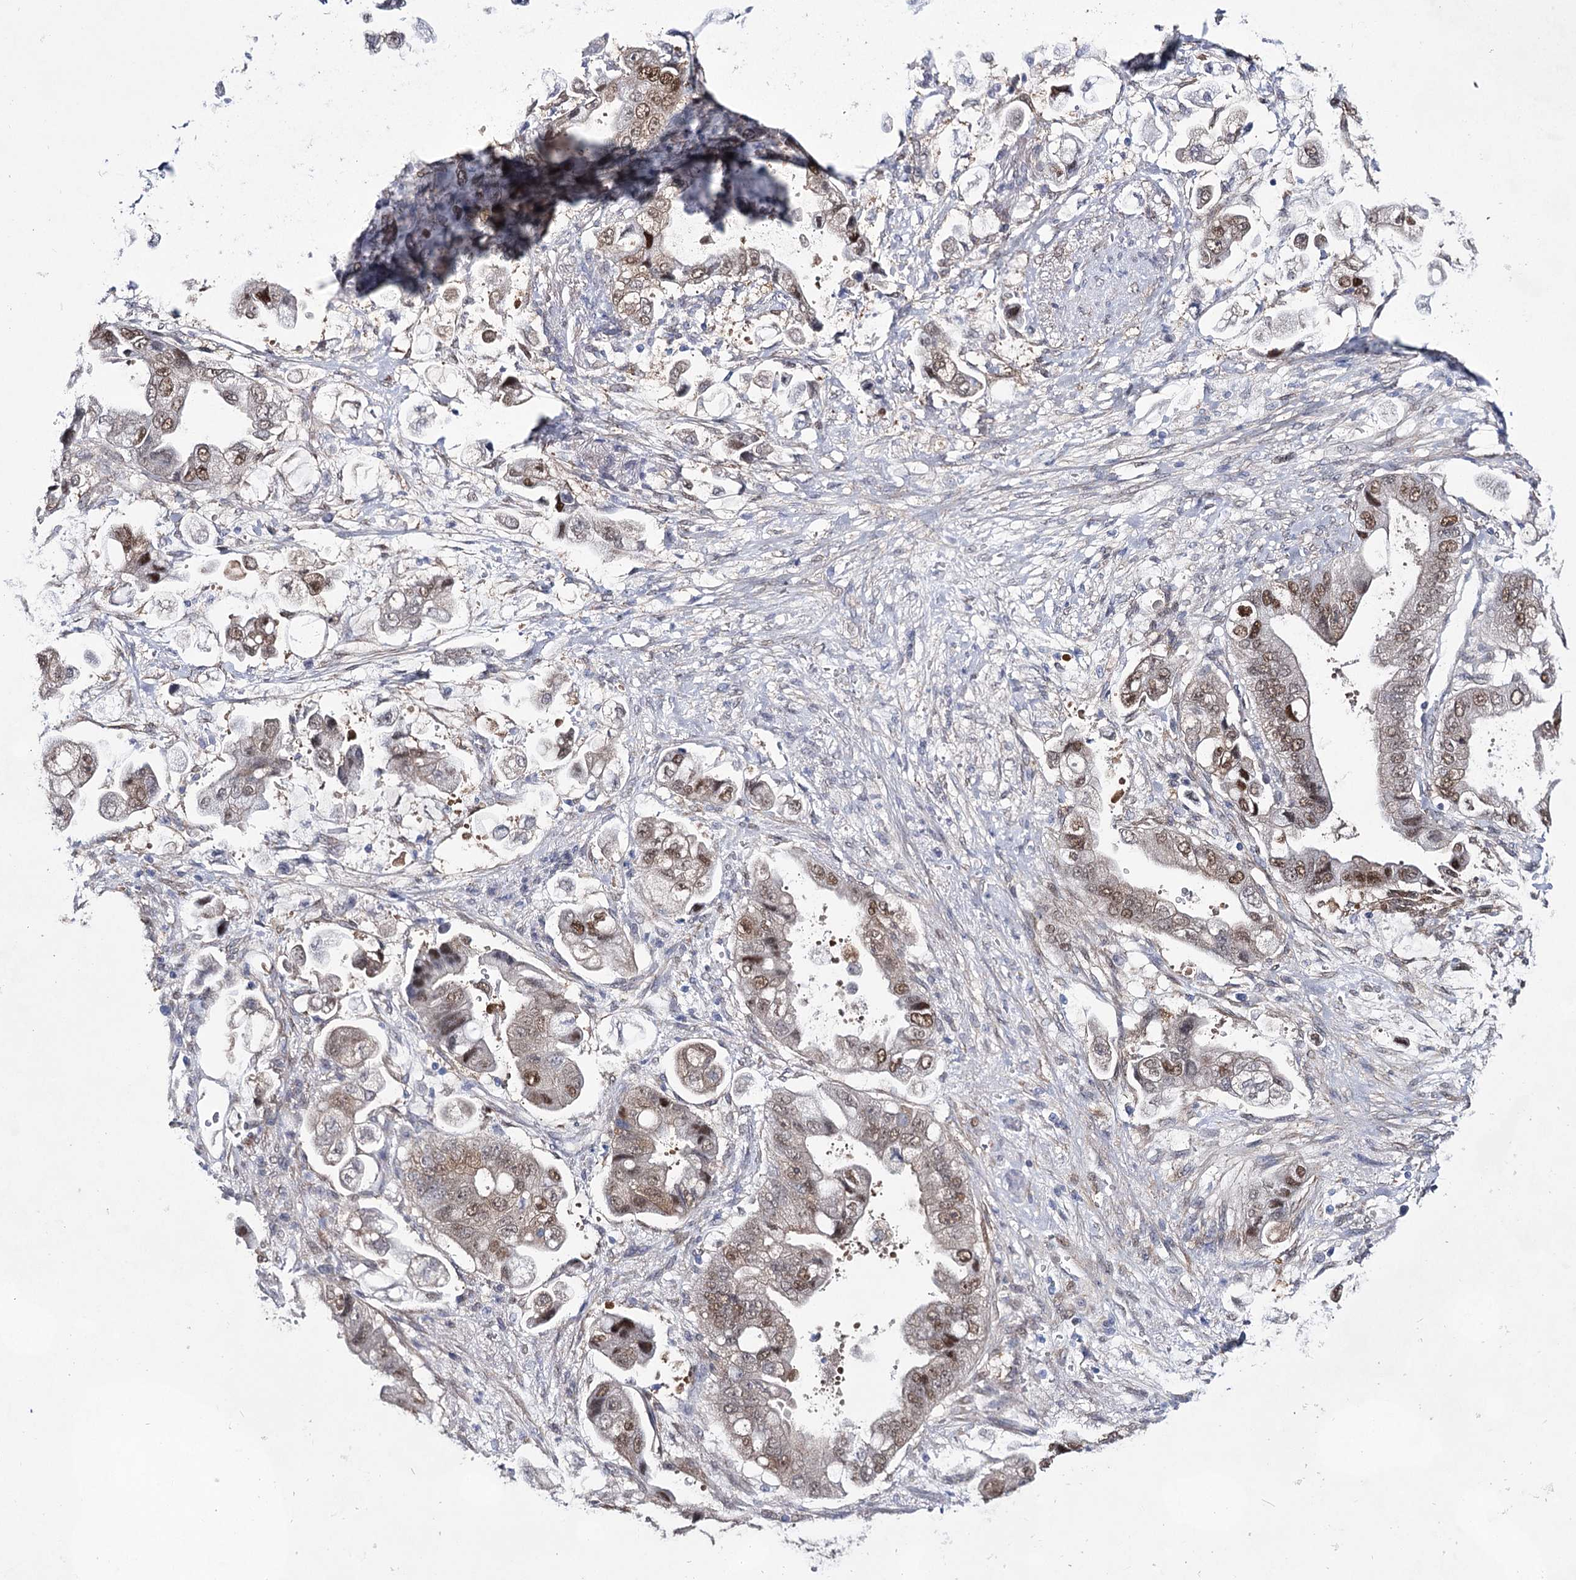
{"staining": {"intensity": "moderate", "quantity": "25%-75%", "location": "cytoplasmic/membranous,nuclear"}, "tissue": "stomach cancer", "cell_type": "Tumor cells", "image_type": "cancer", "snomed": [{"axis": "morphology", "description": "Adenocarcinoma, NOS"}, {"axis": "topography", "description": "Stomach"}], "caption": "Brown immunohistochemical staining in stomach adenocarcinoma displays moderate cytoplasmic/membranous and nuclear staining in about 25%-75% of tumor cells. (IHC, brightfield microscopy, high magnification).", "gene": "UGDH", "patient": {"sex": "male", "age": 62}}